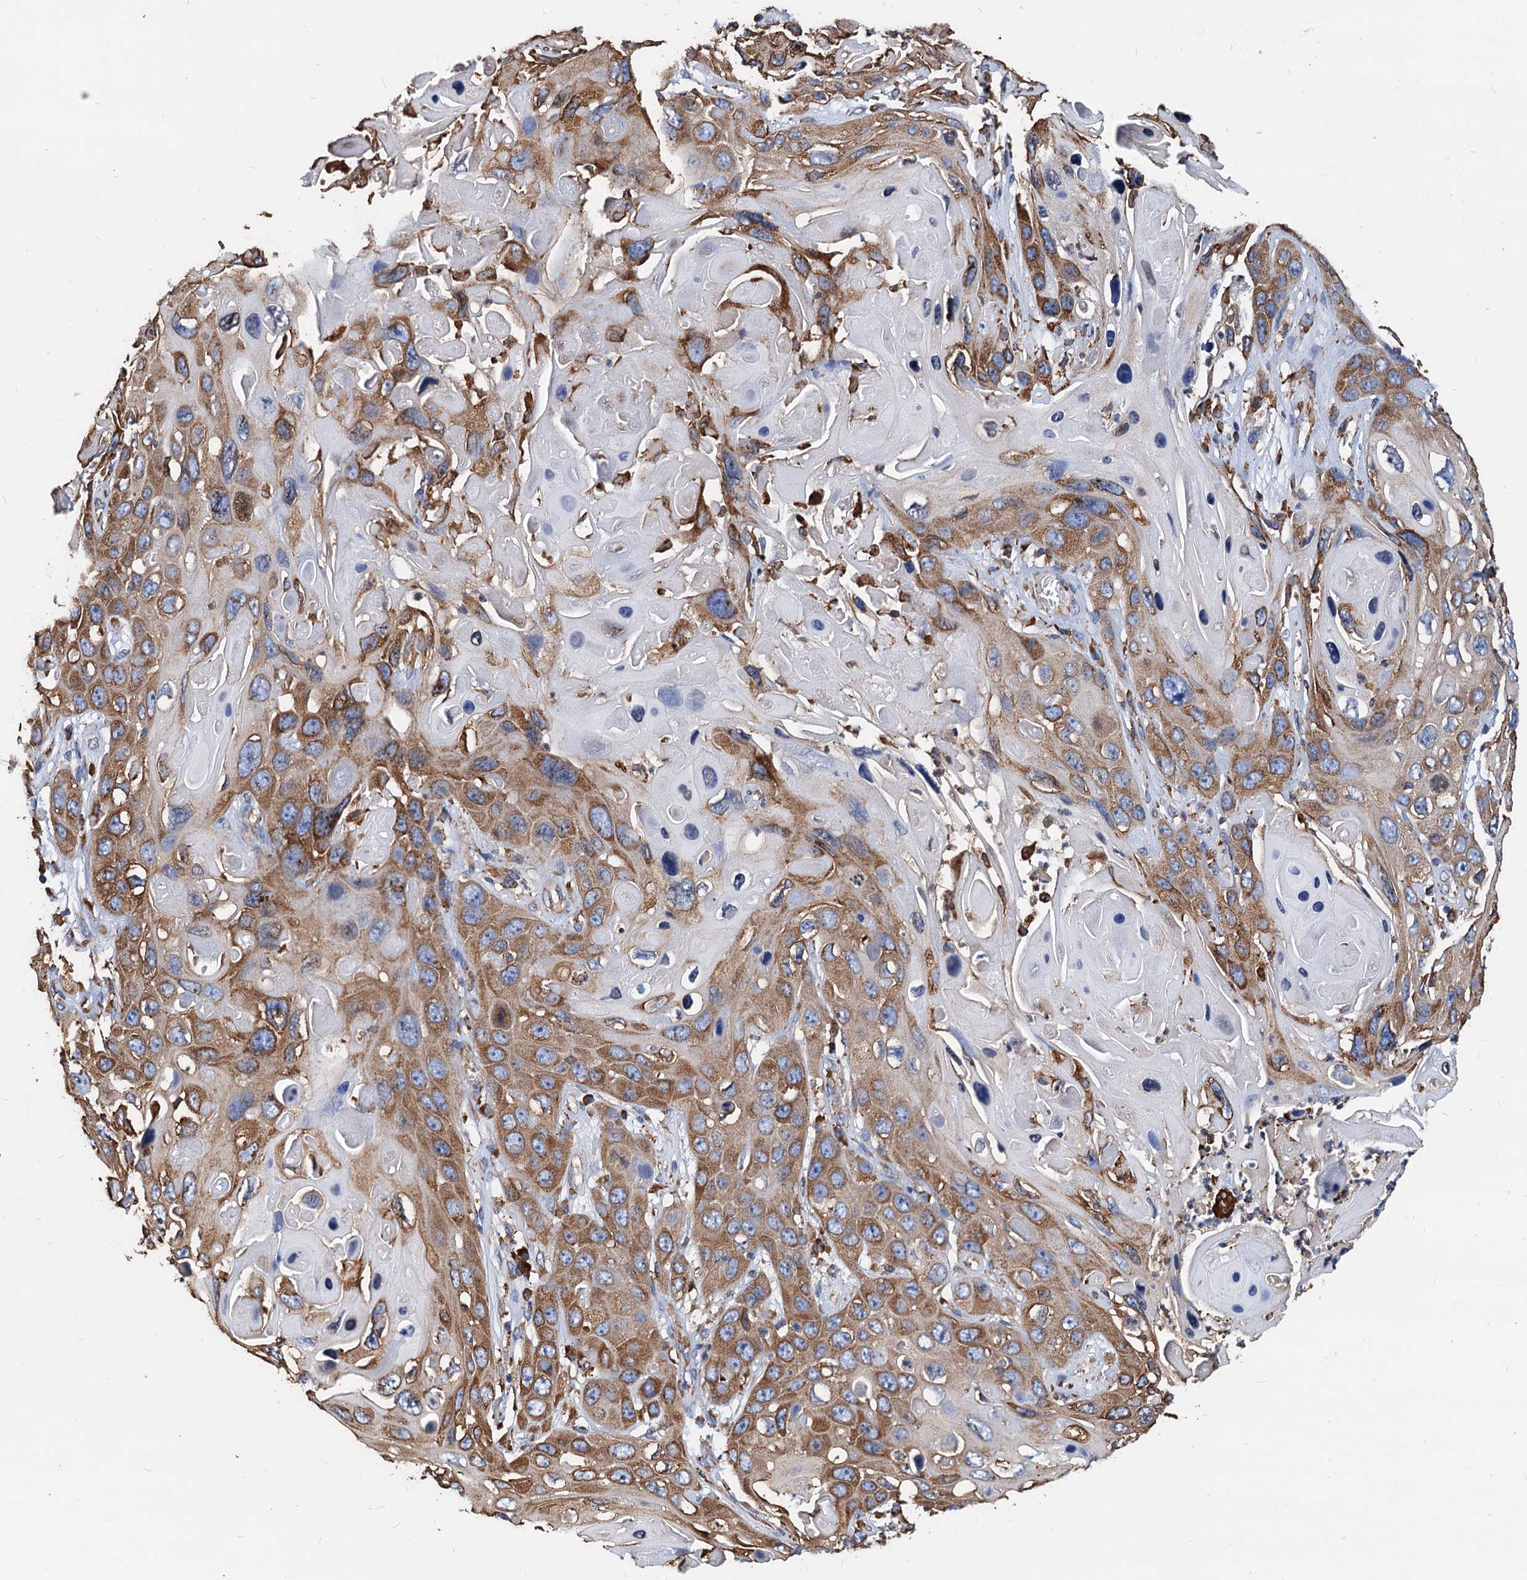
{"staining": {"intensity": "moderate", "quantity": "25%-75%", "location": "cytoplasmic/membranous"}, "tissue": "skin cancer", "cell_type": "Tumor cells", "image_type": "cancer", "snomed": [{"axis": "morphology", "description": "Squamous cell carcinoma, NOS"}, {"axis": "topography", "description": "Skin"}], "caption": "This micrograph demonstrates immunohistochemistry (IHC) staining of skin cancer, with medium moderate cytoplasmic/membranous positivity in approximately 25%-75% of tumor cells.", "gene": "HSPA5", "patient": {"sex": "male", "age": 55}}